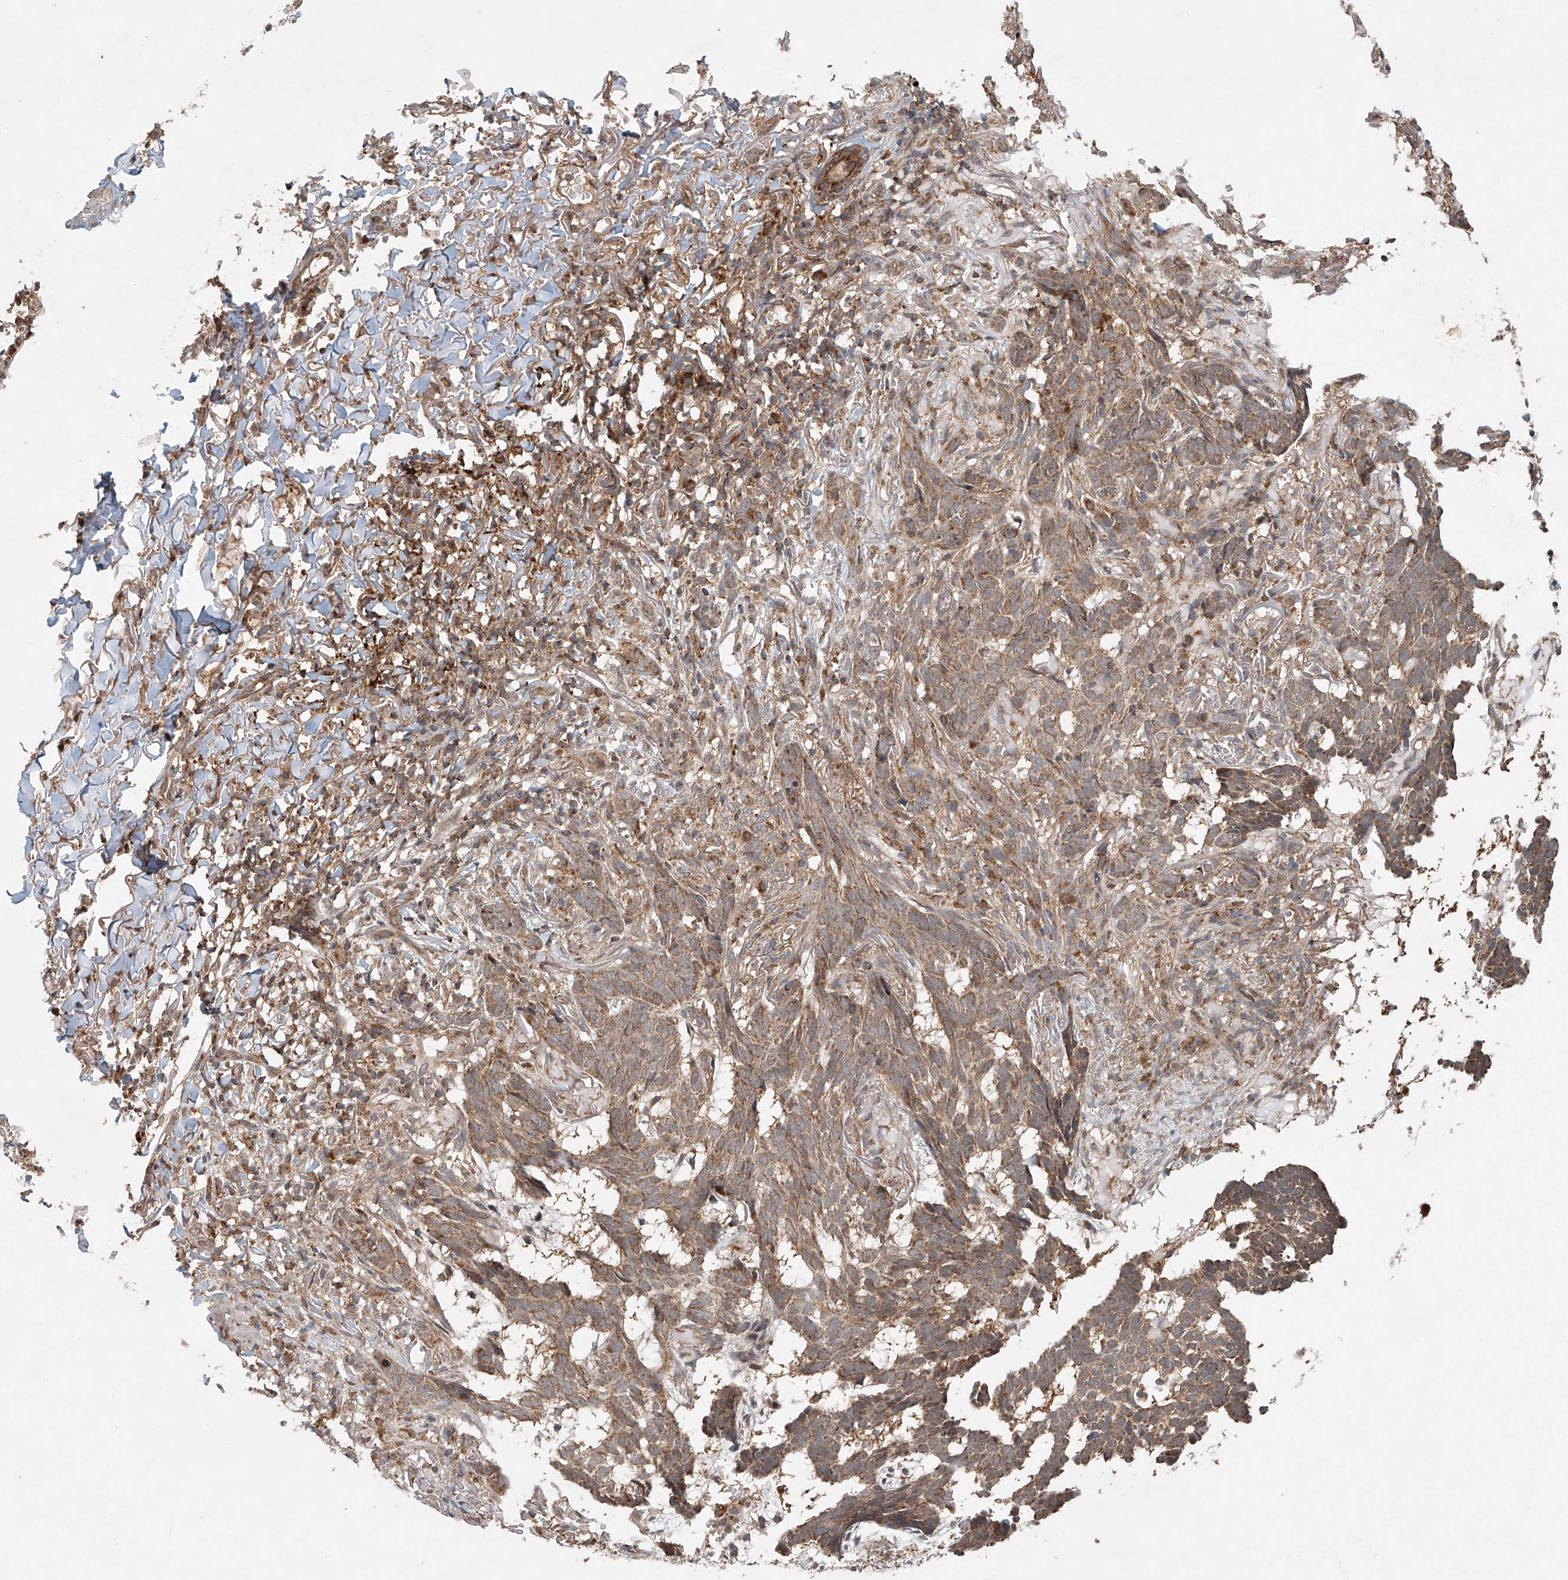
{"staining": {"intensity": "moderate", "quantity": ">75%", "location": "cytoplasmic/membranous"}, "tissue": "skin cancer", "cell_type": "Tumor cells", "image_type": "cancer", "snomed": [{"axis": "morphology", "description": "Basal cell carcinoma"}, {"axis": "topography", "description": "Skin"}], "caption": "Tumor cells exhibit moderate cytoplasmic/membranous positivity in about >75% of cells in skin basal cell carcinoma. The staining was performed using DAB (3,3'-diaminobenzidine), with brown indicating positive protein expression. Nuclei are stained blue with hematoxylin.", "gene": "DCAF11", "patient": {"sex": "male", "age": 85}}